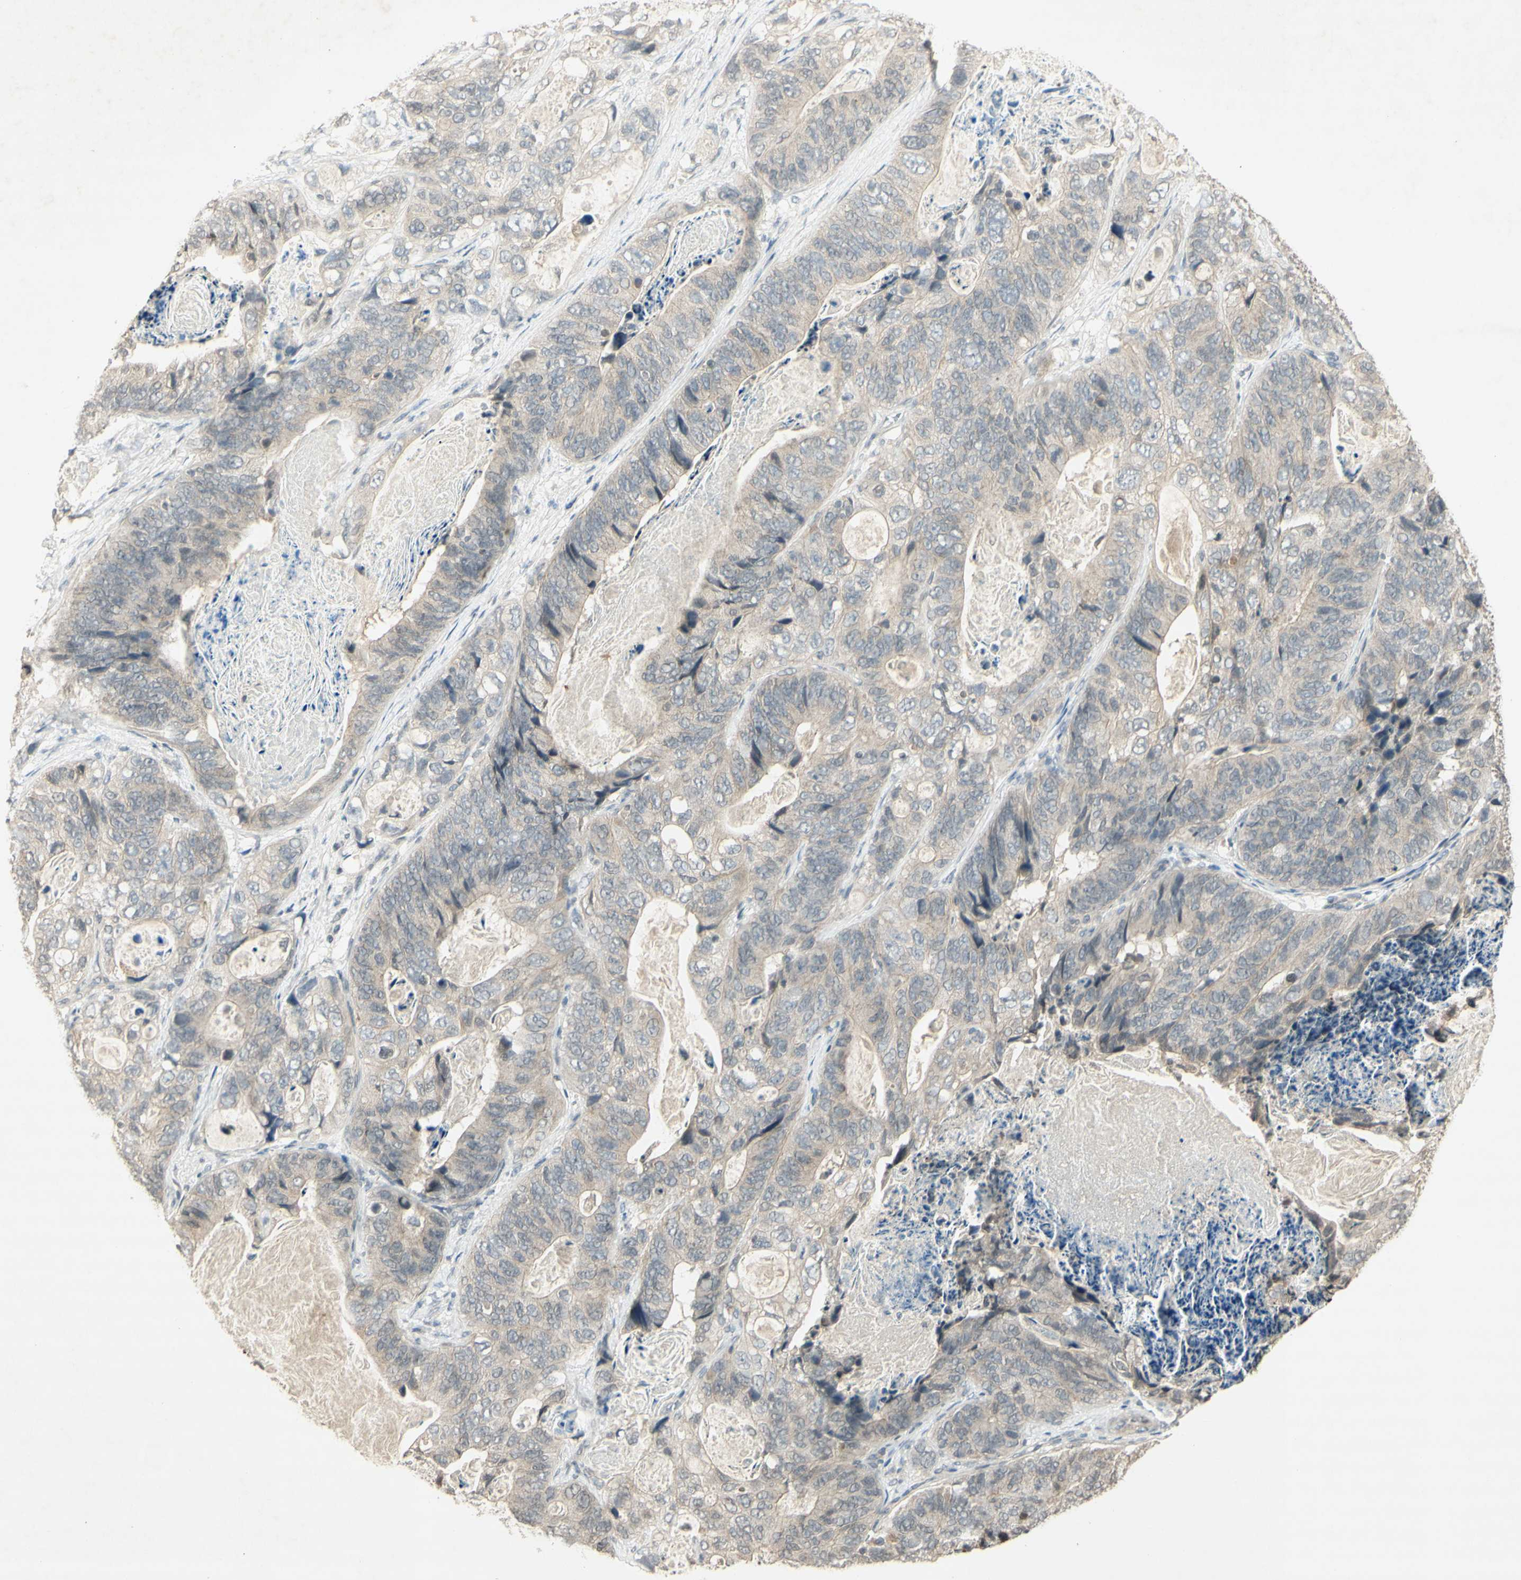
{"staining": {"intensity": "weak", "quantity": "25%-75%", "location": "cytoplasmic/membranous"}, "tissue": "stomach cancer", "cell_type": "Tumor cells", "image_type": "cancer", "snomed": [{"axis": "morphology", "description": "Adenocarcinoma, NOS"}, {"axis": "topography", "description": "Stomach"}], "caption": "Stomach cancer stained with DAB immunohistochemistry exhibits low levels of weak cytoplasmic/membranous positivity in about 25%-75% of tumor cells.", "gene": "GLI1", "patient": {"sex": "female", "age": 89}}